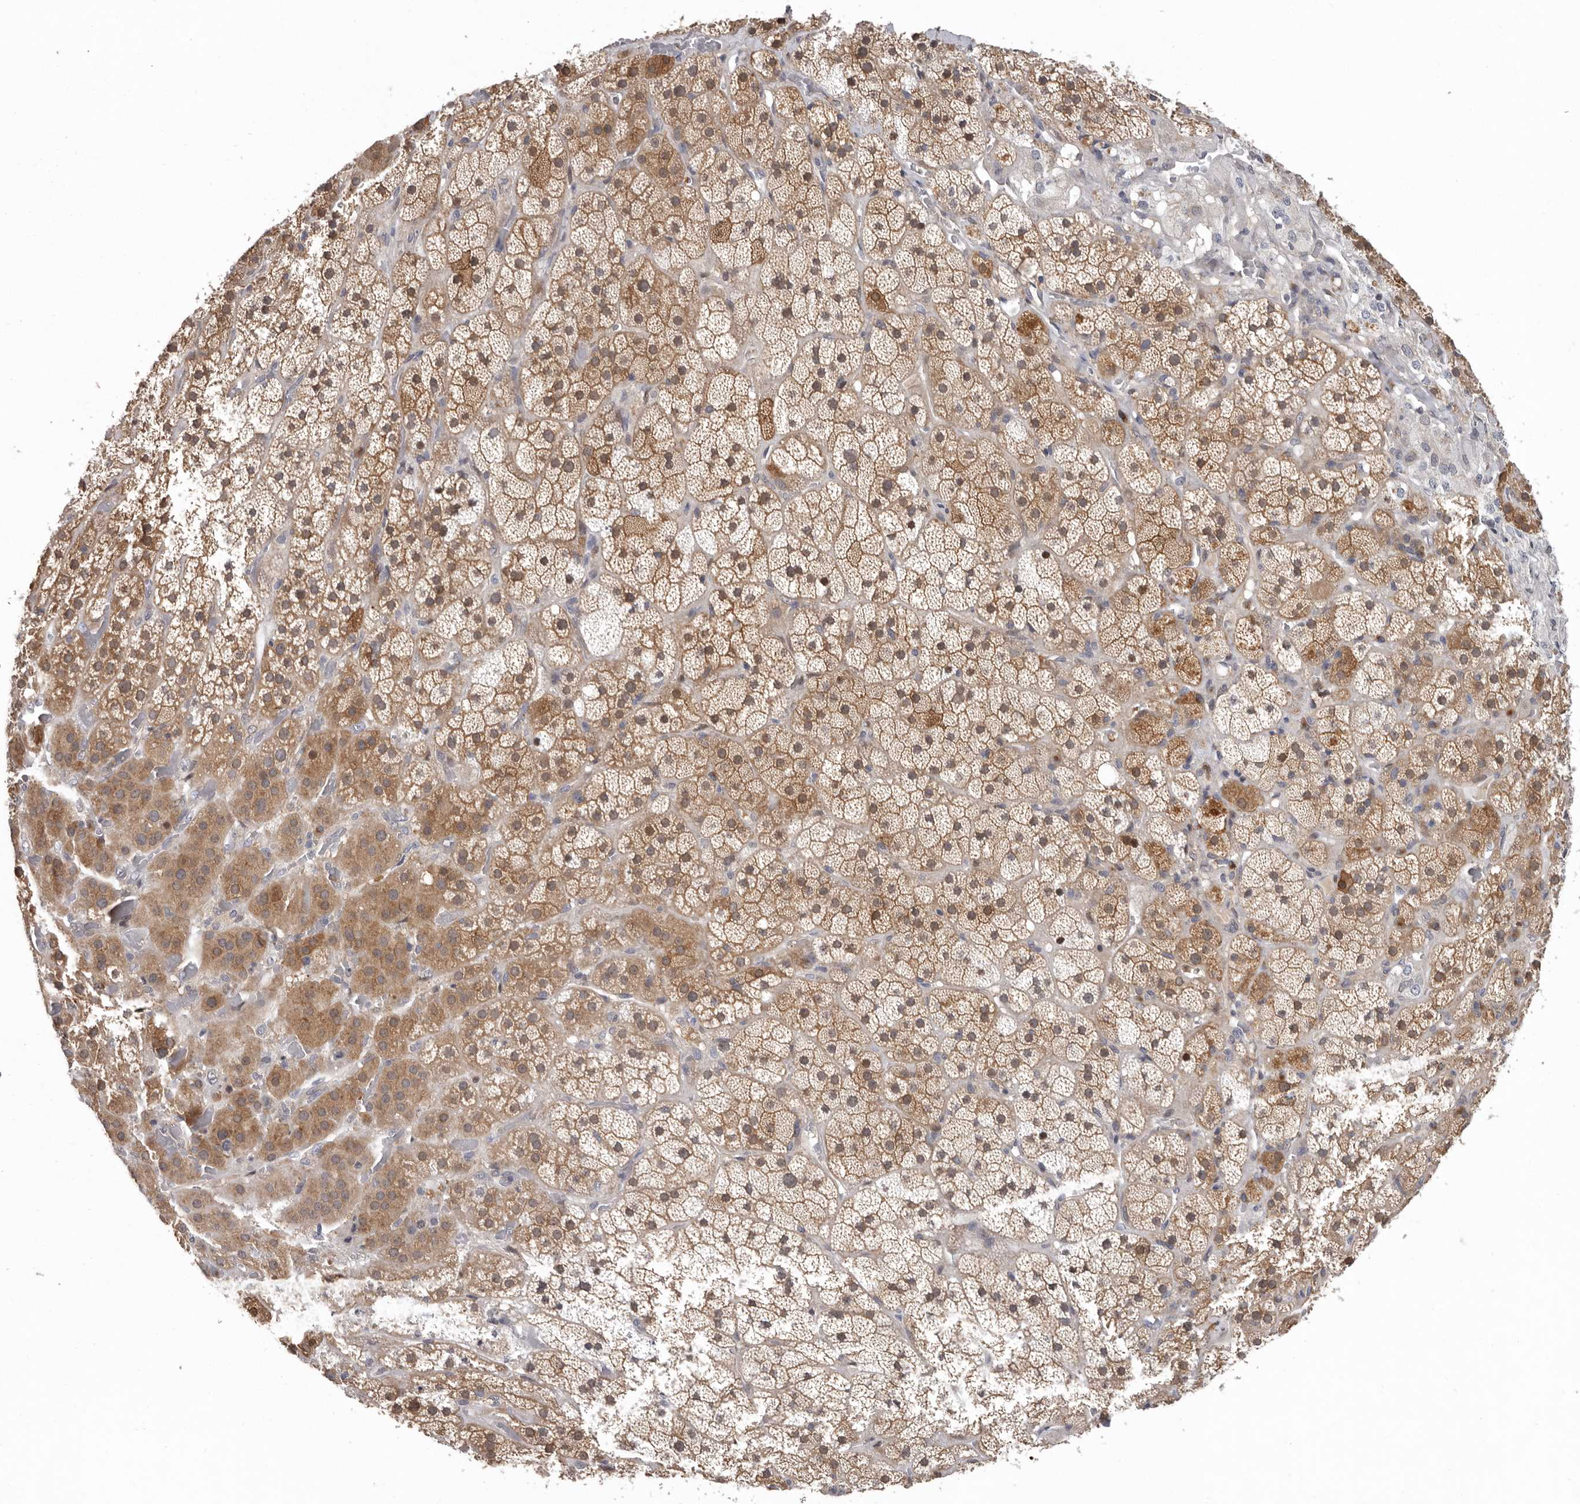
{"staining": {"intensity": "moderate", "quantity": ">75%", "location": "cytoplasmic/membranous"}, "tissue": "adrenal gland", "cell_type": "Glandular cells", "image_type": "normal", "snomed": [{"axis": "morphology", "description": "Normal tissue, NOS"}, {"axis": "topography", "description": "Adrenal gland"}], "caption": "Immunohistochemistry of unremarkable adrenal gland exhibits medium levels of moderate cytoplasmic/membranous expression in about >75% of glandular cells. (brown staining indicates protein expression, while blue staining denotes nuclei).", "gene": "RALGPS2", "patient": {"sex": "male", "age": 57}}